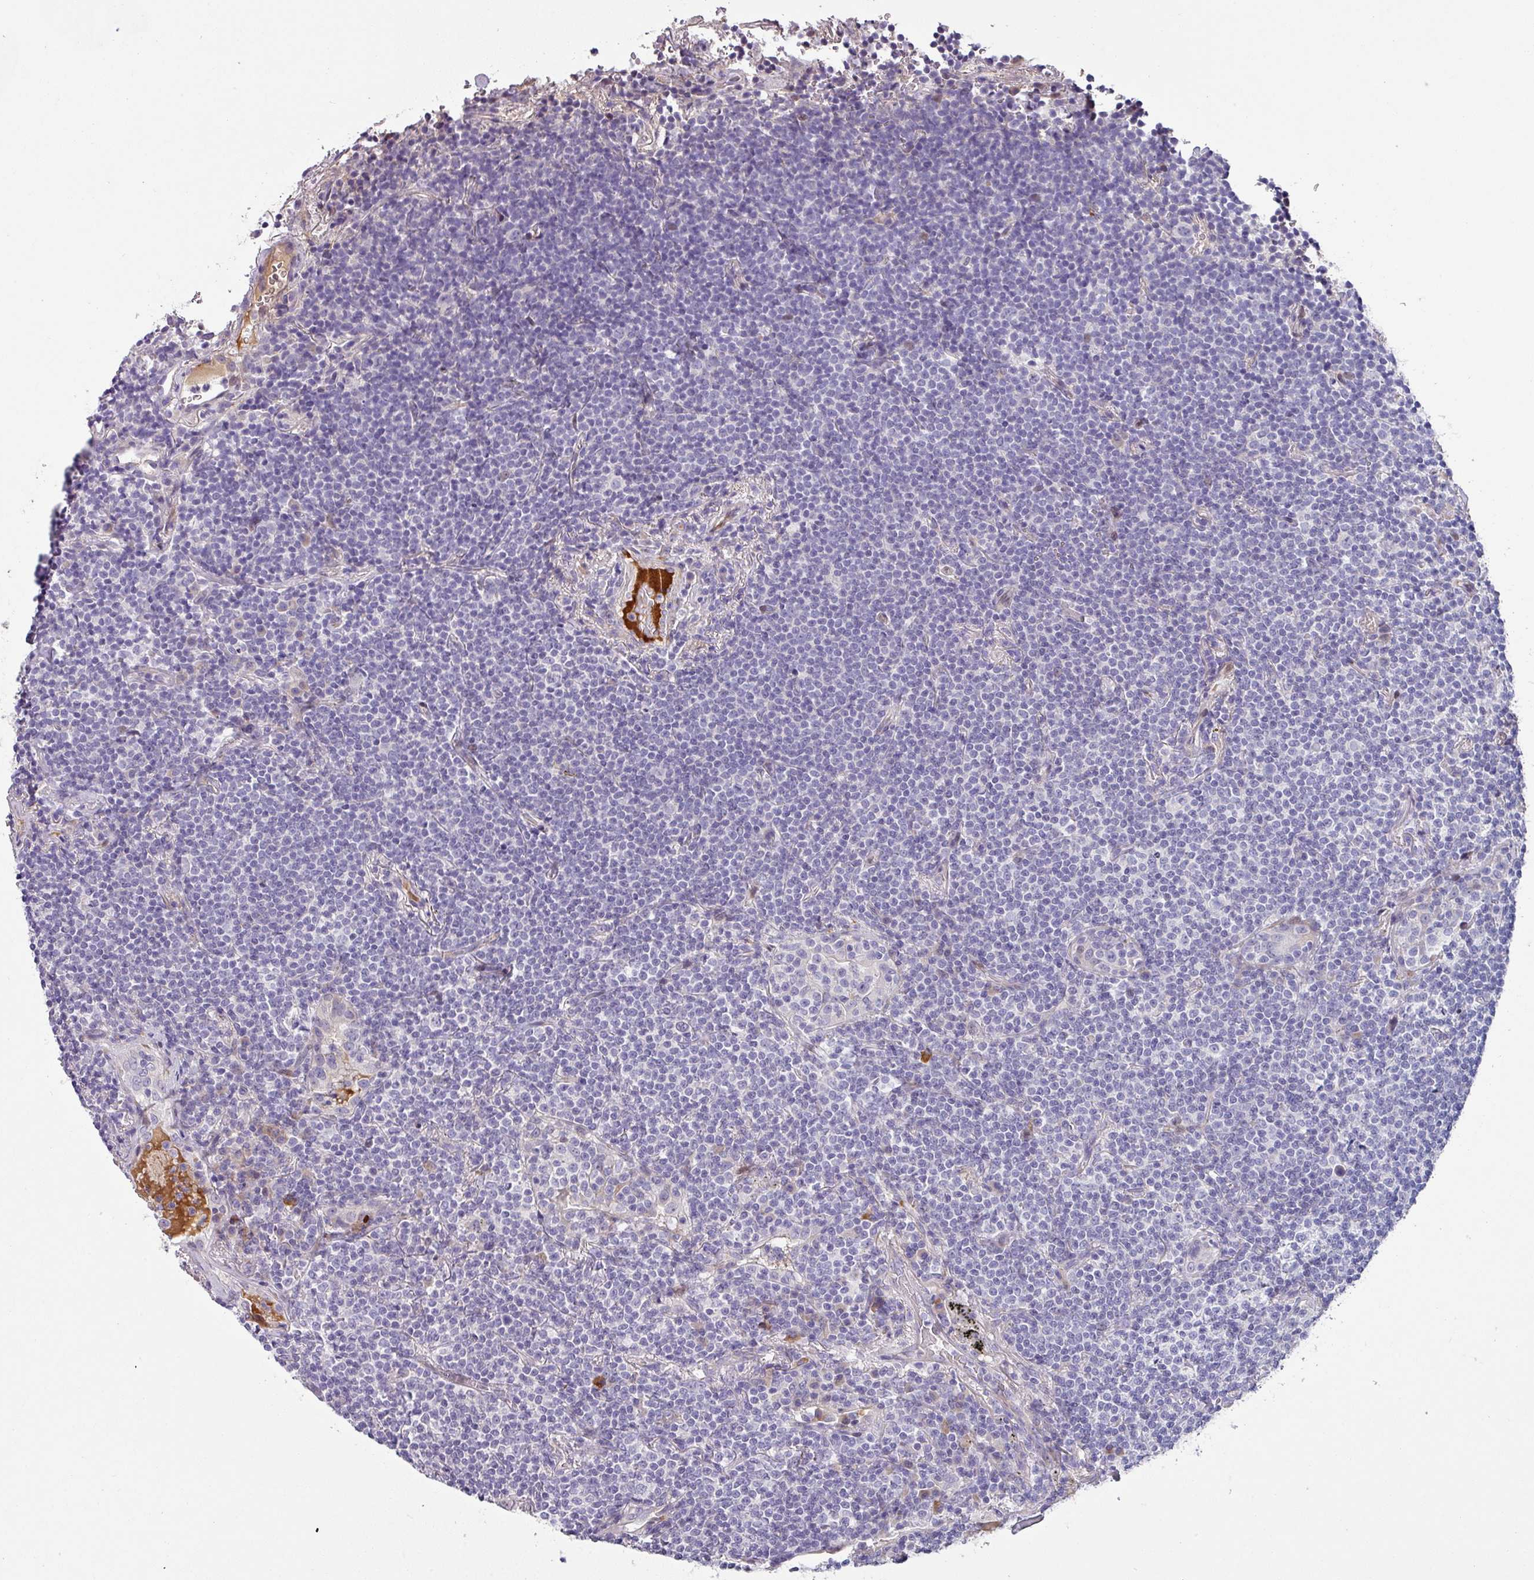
{"staining": {"intensity": "negative", "quantity": "none", "location": "none"}, "tissue": "lymphoma", "cell_type": "Tumor cells", "image_type": "cancer", "snomed": [{"axis": "morphology", "description": "Malignant lymphoma, non-Hodgkin's type, Low grade"}, {"axis": "topography", "description": "Lung"}], "caption": "Micrograph shows no significant protein staining in tumor cells of lymphoma.", "gene": "KLHL3", "patient": {"sex": "female", "age": 71}}